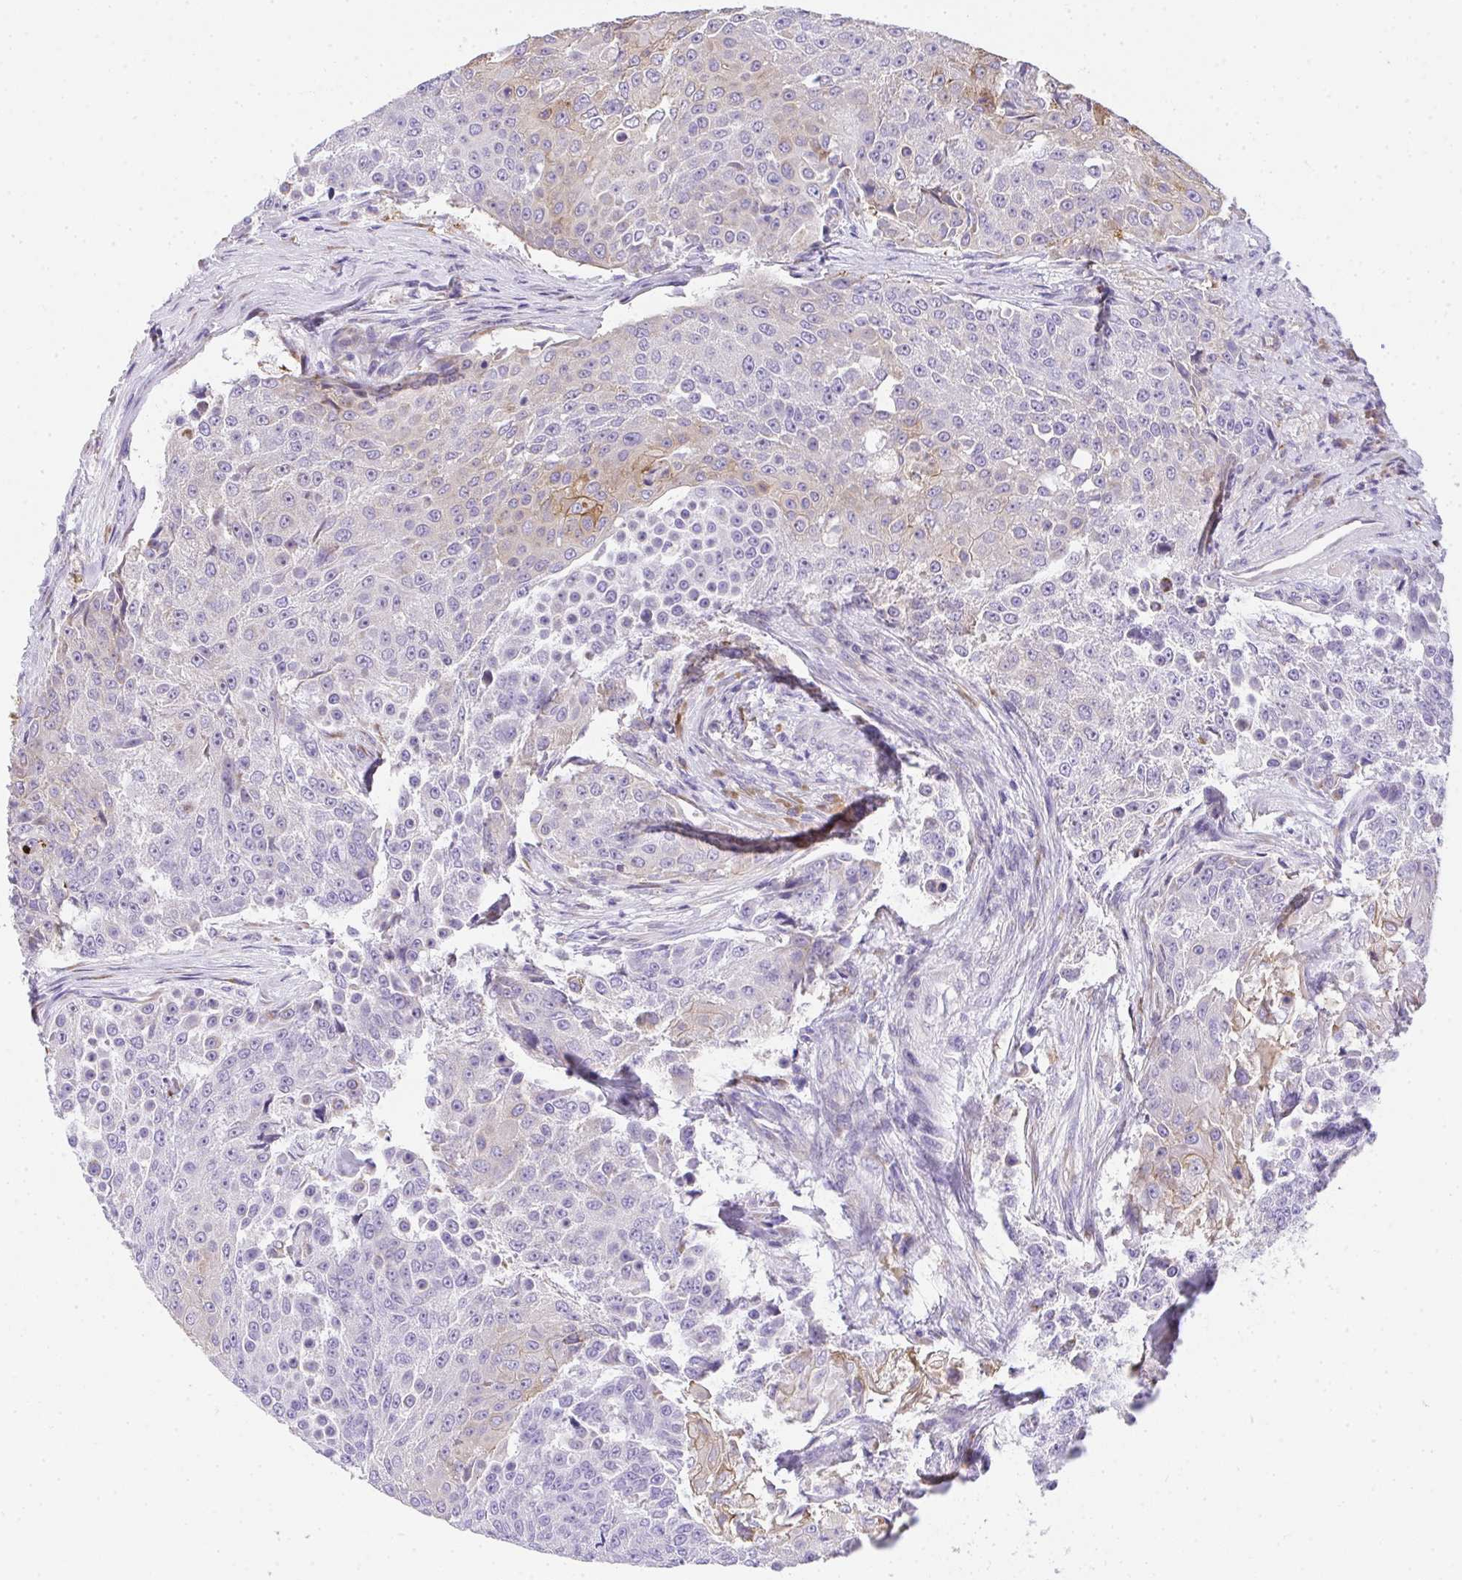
{"staining": {"intensity": "negative", "quantity": "none", "location": "none"}, "tissue": "urothelial cancer", "cell_type": "Tumor cells", "image_type": "cancer", "snomed": [{"axis": "morphology", "description": "Urothelial carcinoma, High grade"}, {"axis": "topography", "description": "Urinary bladder"}], "caption": "A photomicrograph of urothelial cancer stained for a protein reveals no brown staining in tumor cells. (Stains: DAB immunohistochemistry with hematoxylin counter stain, Microscopy: brightfield microscopy at high magnification).", "gene": "ADRA2C", "patient": {"sex": "female", "age": 63}}